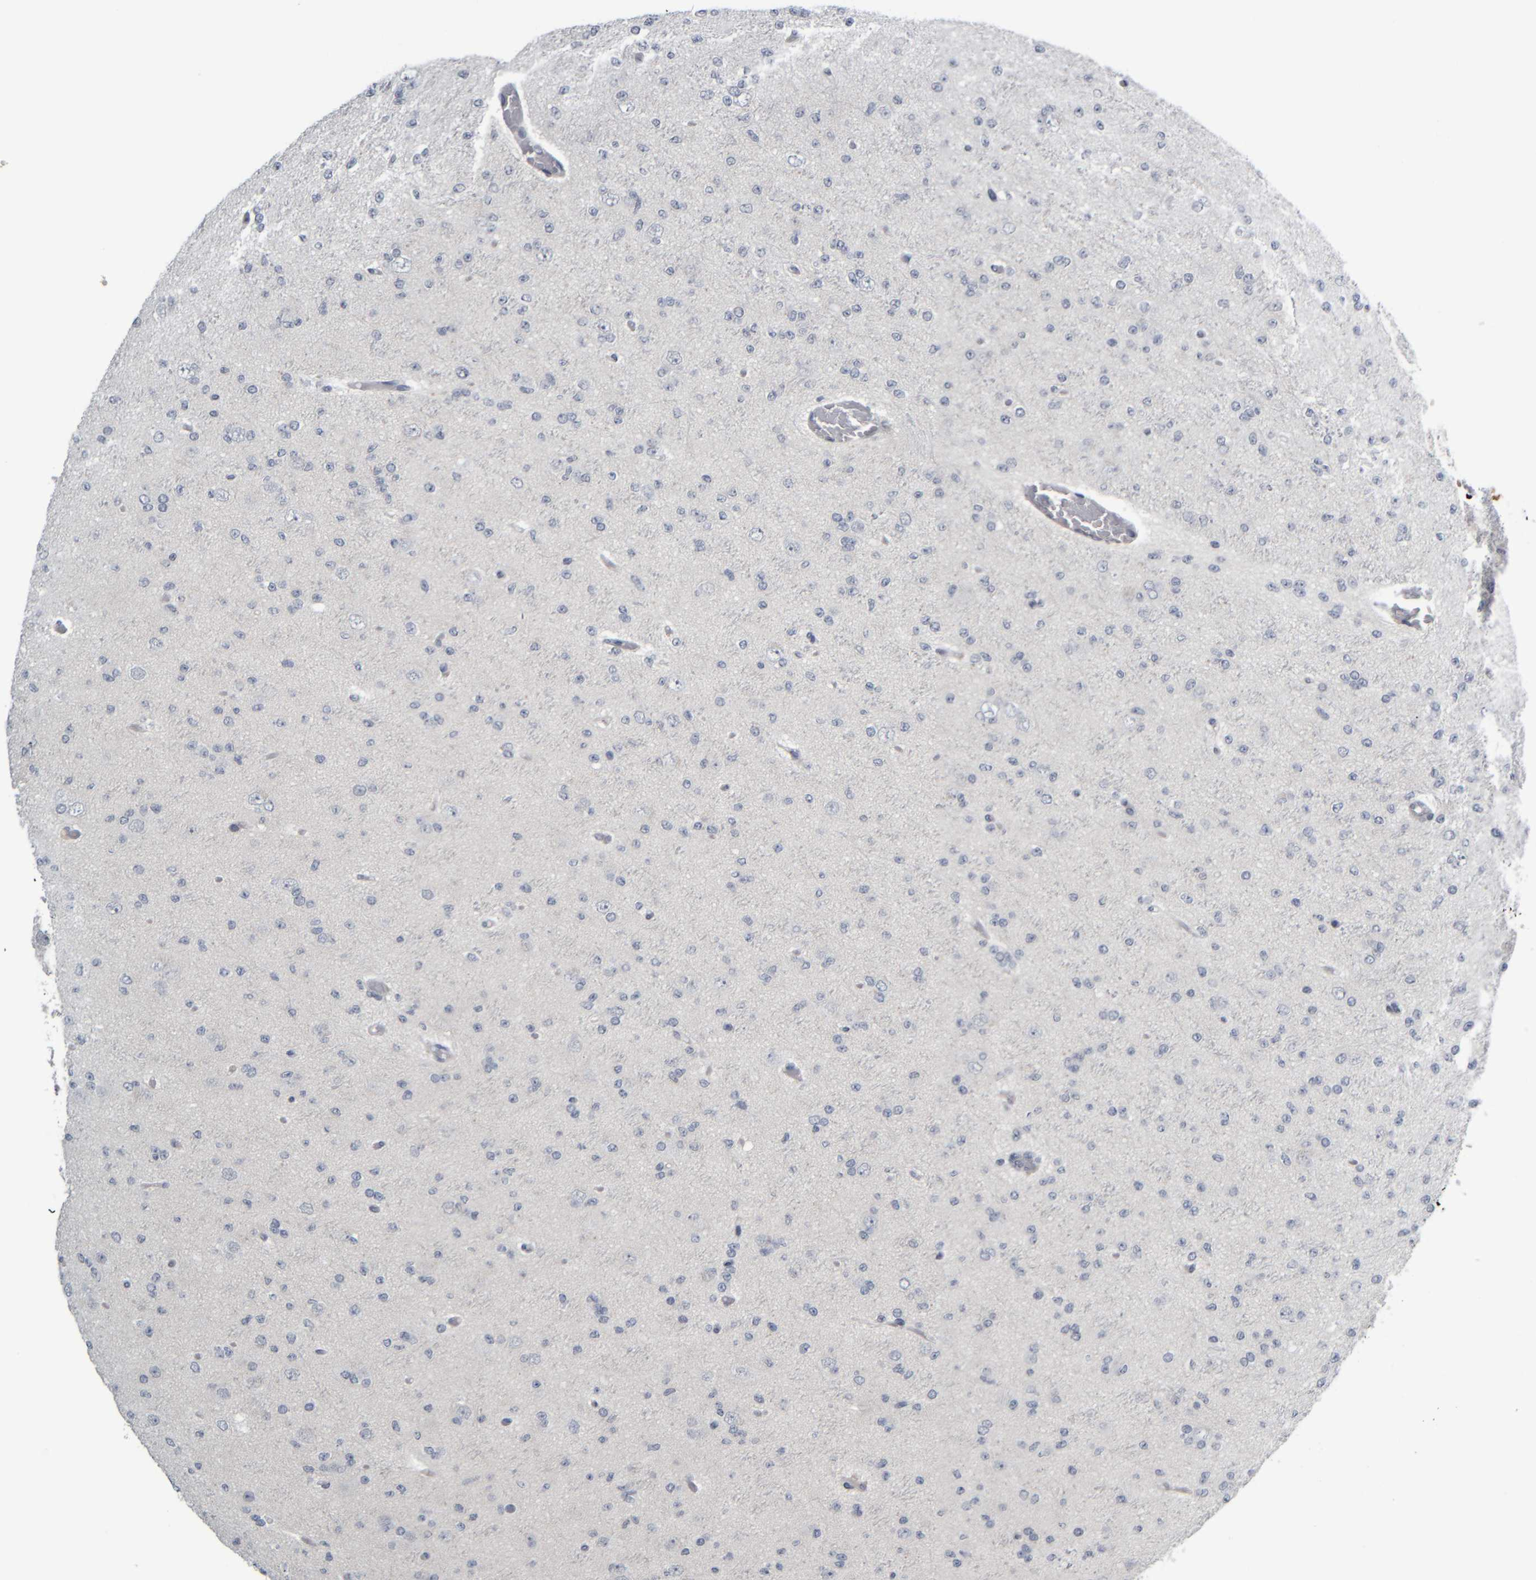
{"staining": {"intensity": "negative", "quantity": "none", "location": "none"}, "tissue": "glioma", "cell_type": "Tumor cells", "image_type": "cancer", "snomed": [{"axis": "morphology", "description": "Glioma, malignant, Low grade"}, {"axis": "topography", "description": "Brain"}], "caption": "The histopathology image demonstrates no staining of tumor cells in malignant glioma (low-grade).", "gene": "COL14A1", "patient": {"sex": "female", "age": 22}}